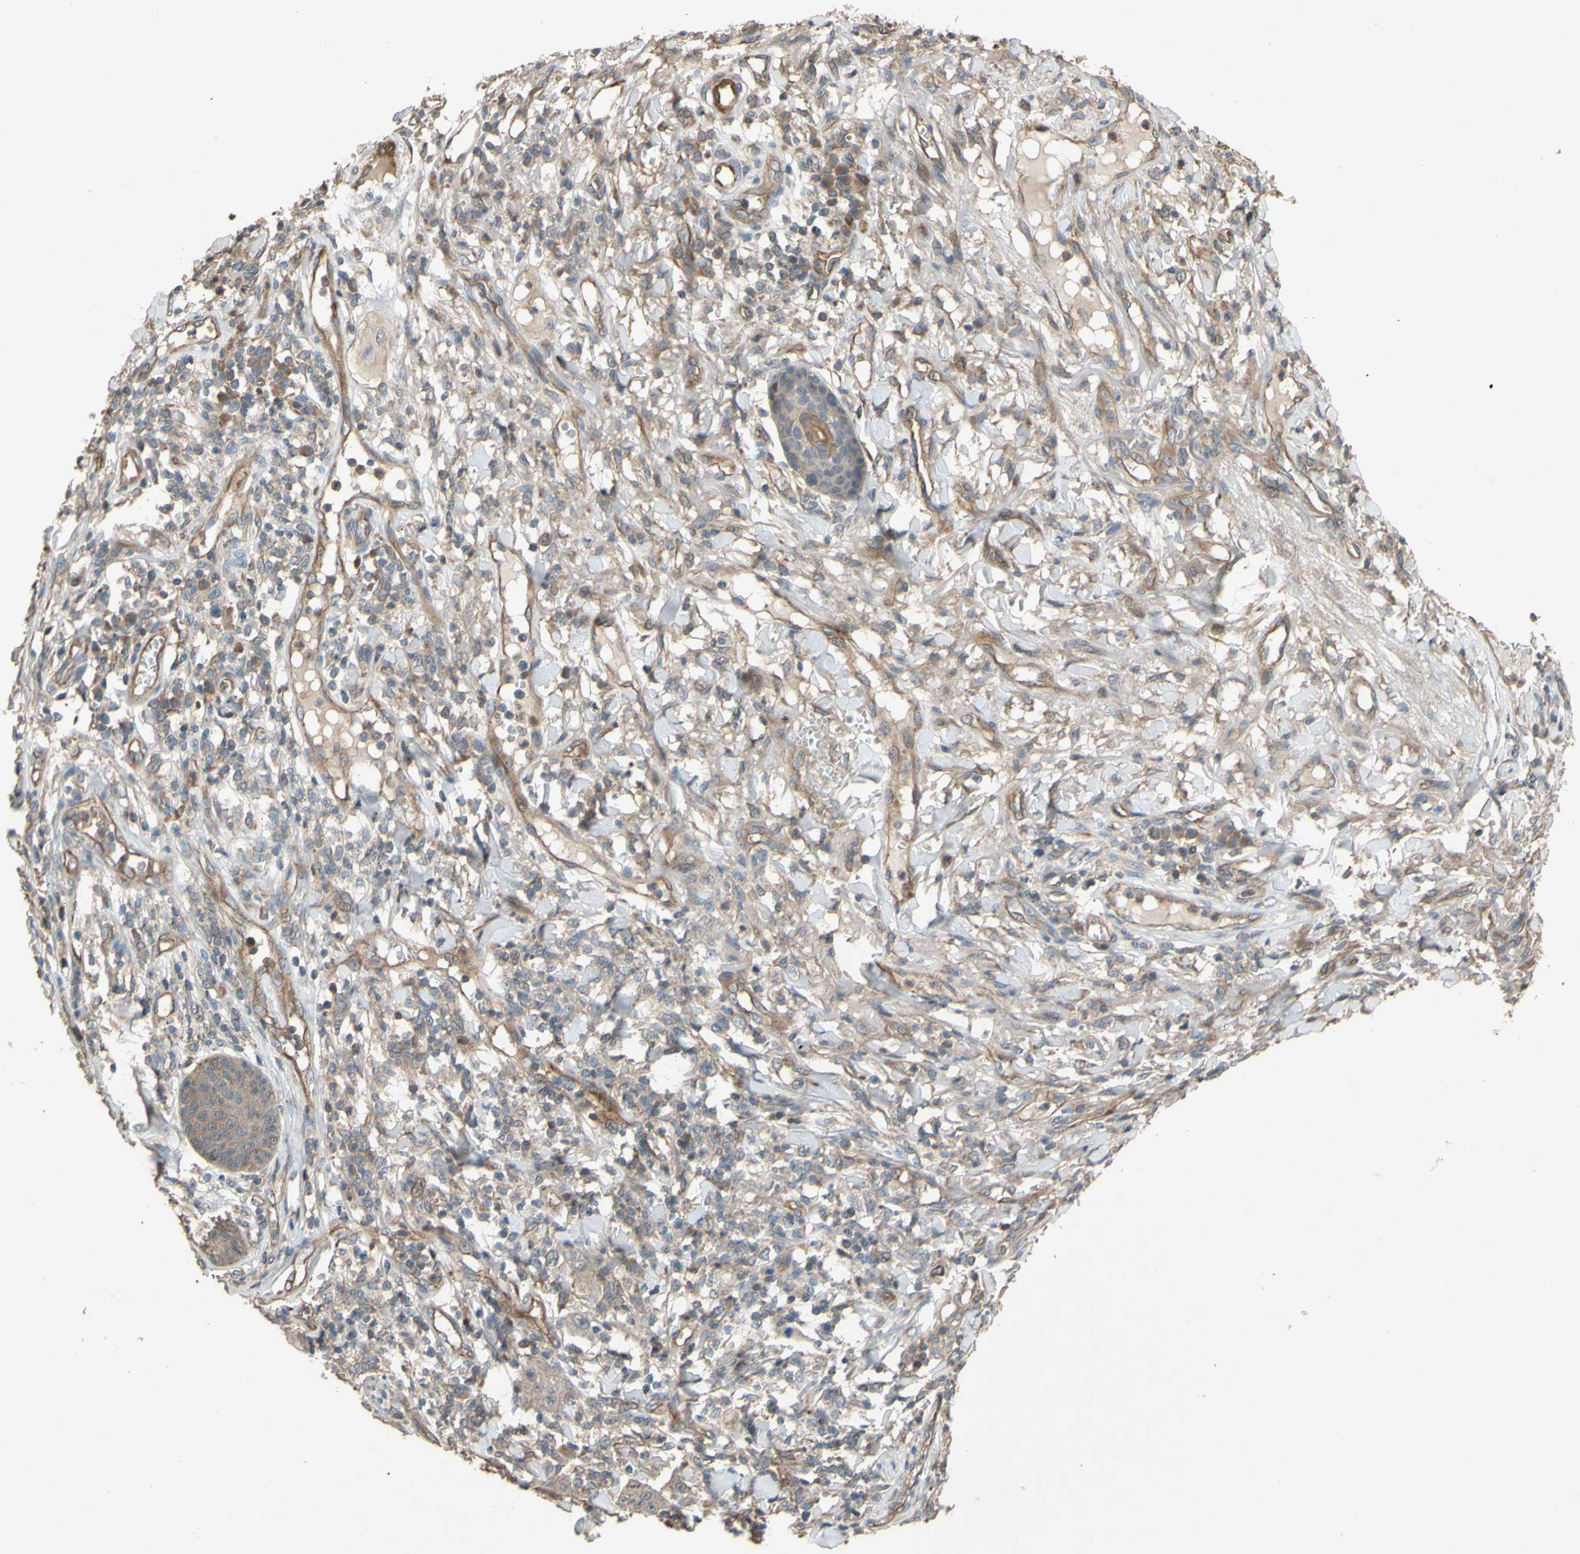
{"staining": {"intensity": "weak", "quantity": ">75%", "location": "cytoplasmic/membranous"}, "tissue": "skin cancer", "cell_type": "Tumor cells", "image_type": "cancer", "snomed": [{"axis": "morphology", "description": "Squamous cell carcinoma, NOS"}, {"axis": "topography", "description": "Skin"}], "caption": "Approximately >75% of tumor cells in squamous cell carcinoma (skin) exhibit weak cytoplasmic/membranous protein staining as visualized by brown immunohistochemical staining.", "gene": "SHROOM4", "patient": {"sex": "female", "age": 78}}